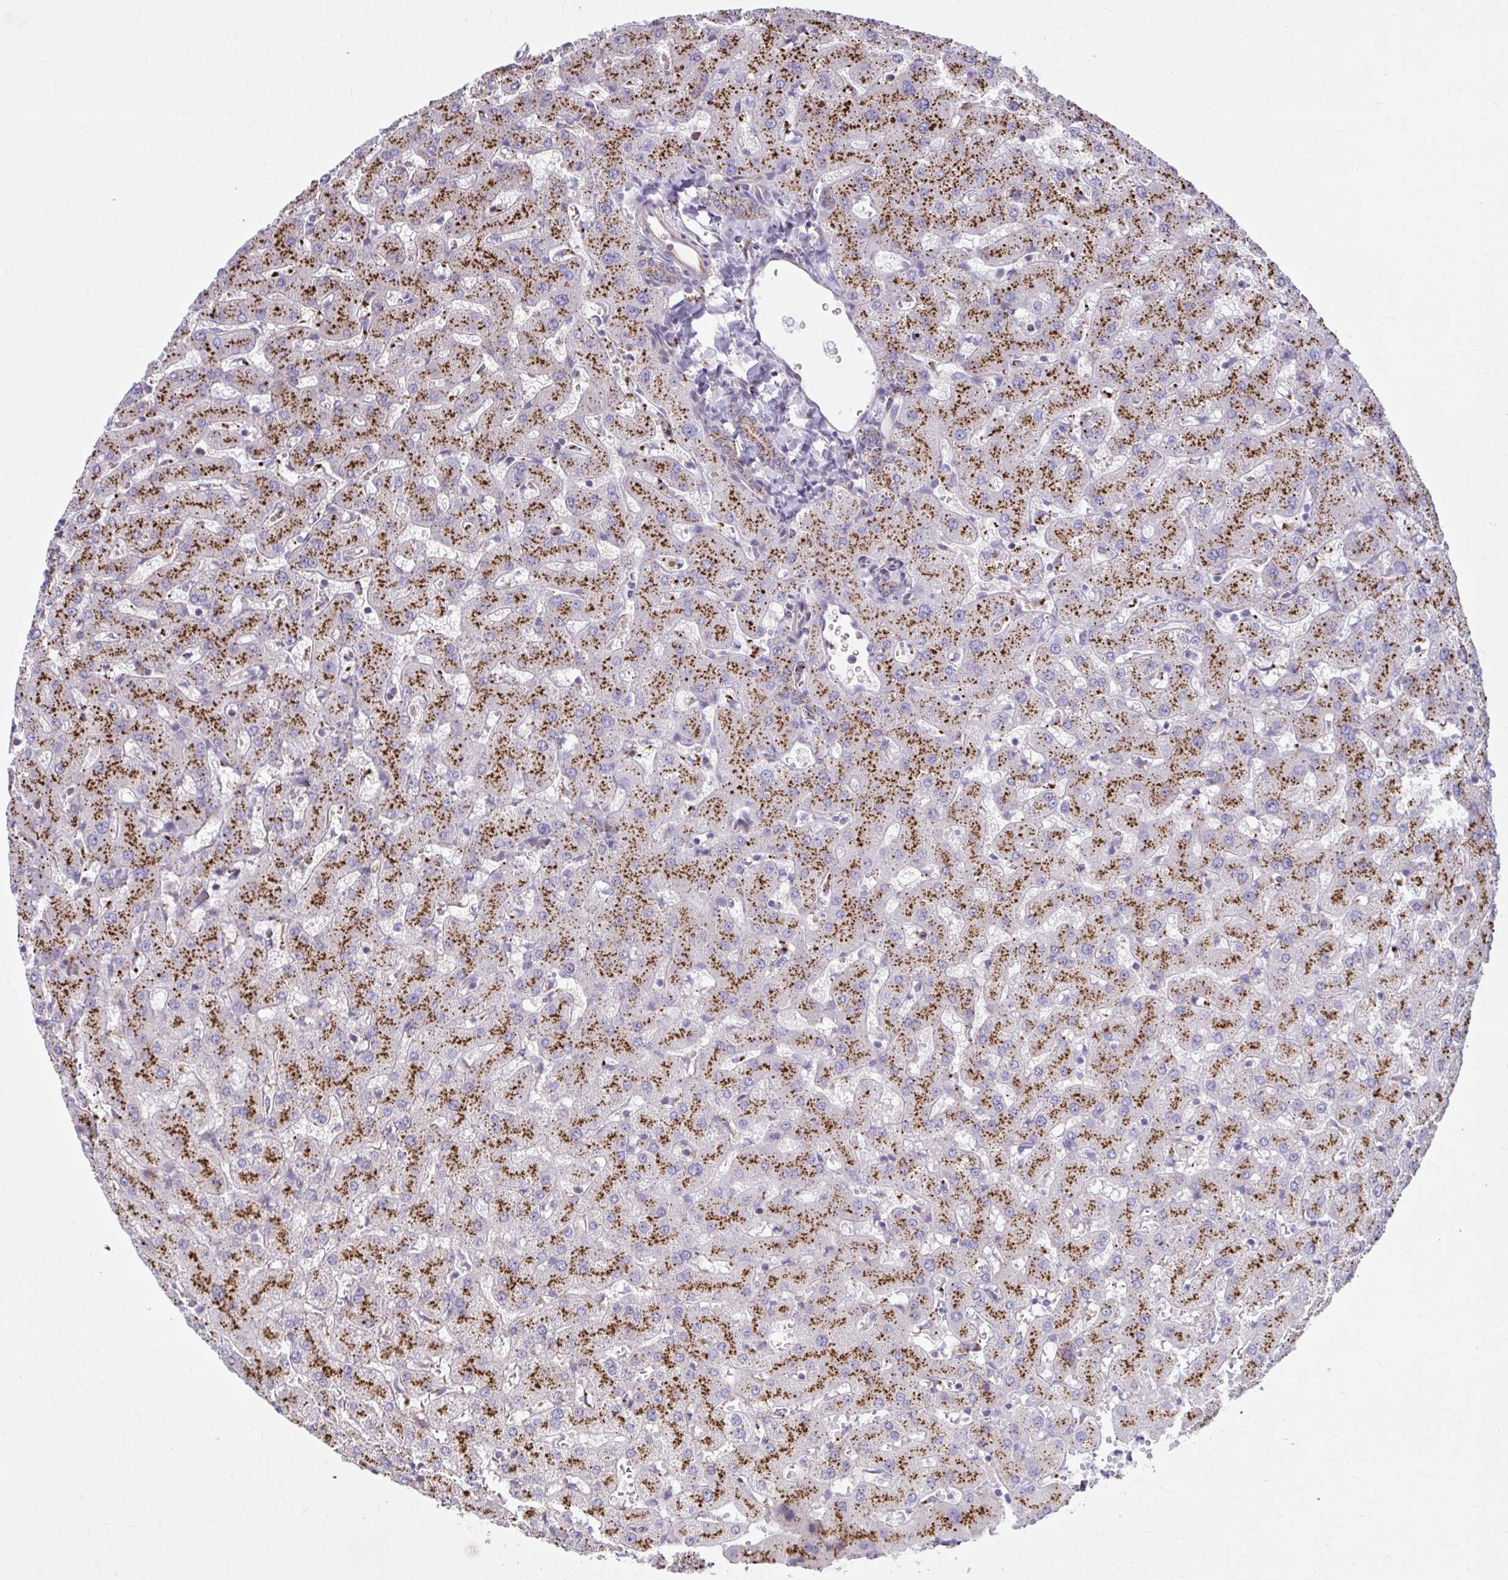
{"staining": {"intensity": "moderate", "quantity": ">75%", "location": "cytoplasmic/membranous"}, "tissue": "liver", "cell_type": "Cholangiocytes", "image_type": "normal", "snomed": [{"axis": "morphology", "description": "Normal tissue, NOS"}, {"axis": "topography", "description": "Liver"}], "caption": "Immunohistochemistry (IHC) image of benign liver: liver stained using immunohistochemistry (IHC) demonstrates medium levels of moderate protein expression localized specifically in the cytoplasmic/membranous of cholangiocytes, appearing as a cytoplasmic/membranous brown color.", "gene": "LRRC4B", "patient": {"sex": "female", "age": 63}}